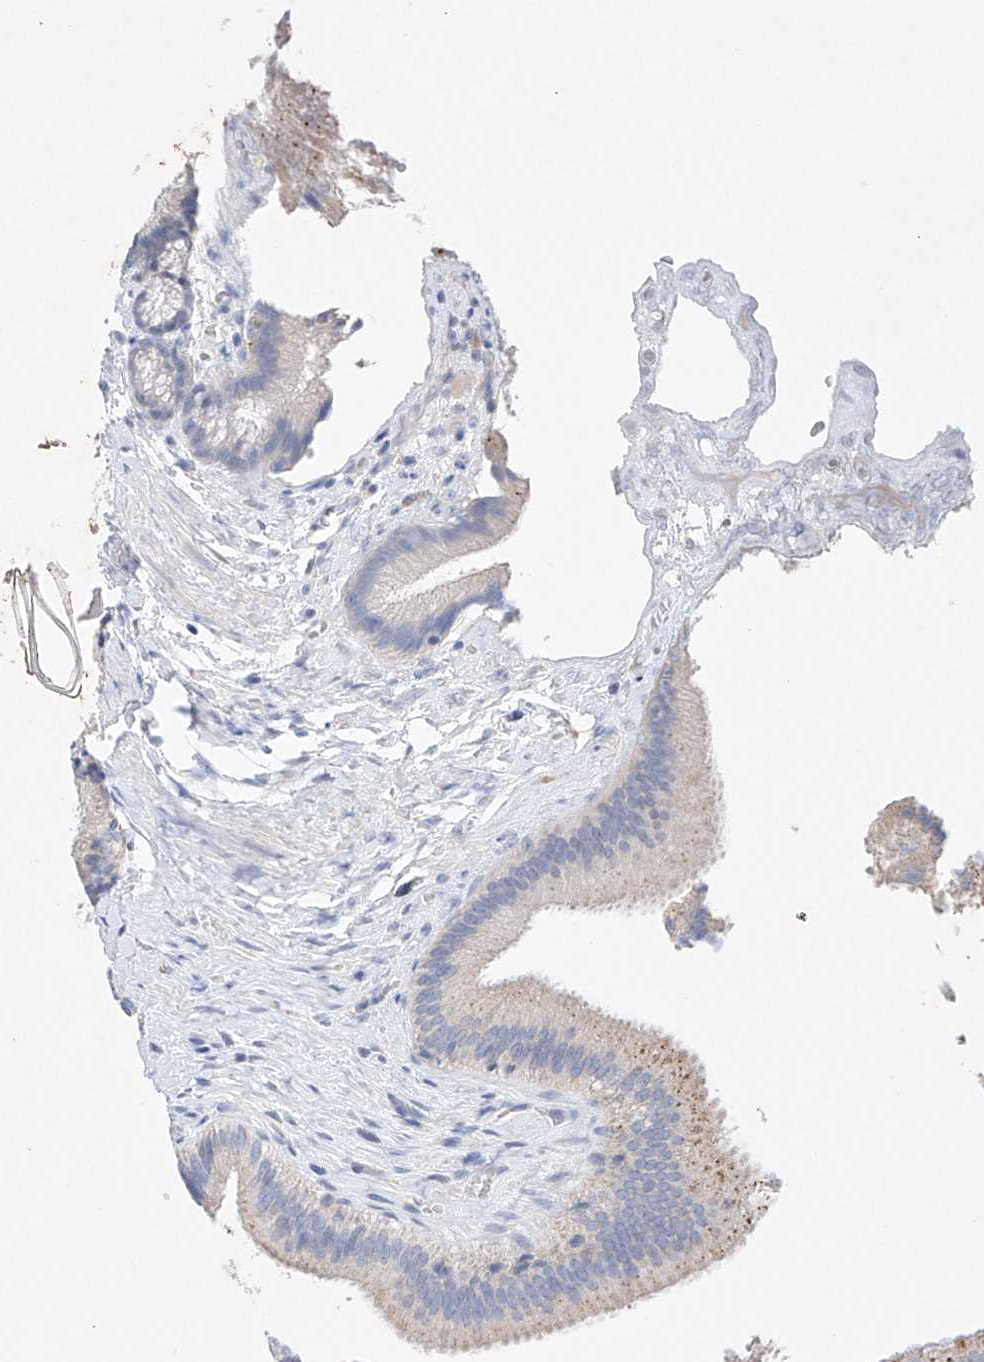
{"staining": {"intensity": "moderate", "quantity": "25%-75%", "location": "cytoplasmic/membranous"}, "tissue": "gallbladder", "cell_type": "Glandular cells", "image_type": "normal", "snomed": [{"axis": "morphology", "description": "Normal tissue, NOS"}, {"axis": "topography", "description": "Gallbladder"}], "caption": "A micrograph of gallbladder stained for a protein demonstrates moderate cytoplasmic/membranous brown staining in glandular cells. Nuclei are stained in blue.", "gene": "NRROS", "patient": {"sex": "male", "age": 55}}